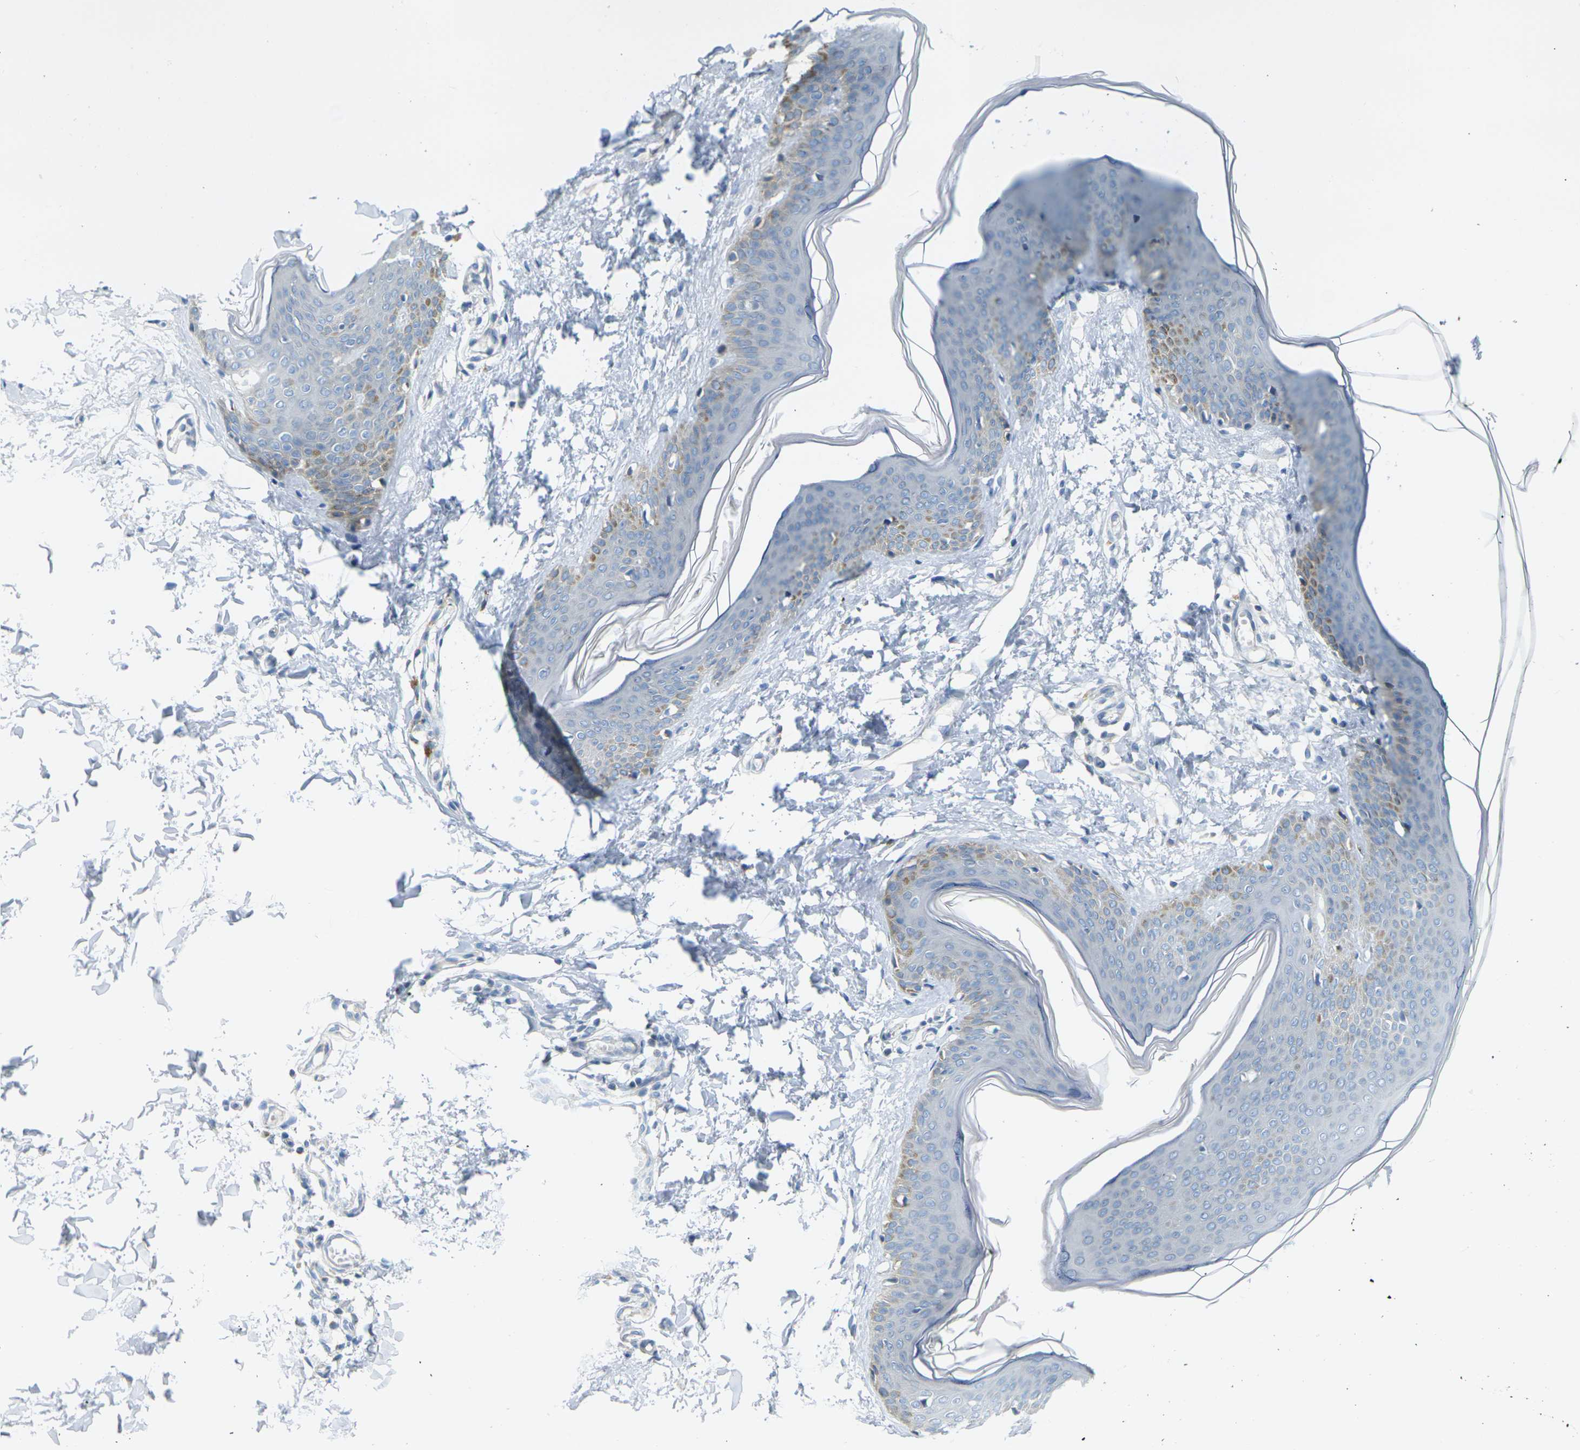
{"staining": {"intensity": "negative", "quantity": "none", "location": "none"}, "tissue": "skin", "cell_type": "Fibroblasts", "image_type": "normal", "snomed": [{"axis": "morphology", "description": "Normal tissue, NOS"}, {"axis": "topography", "description": "Skin"}], "caption": "Fibroblasts show no significant positivity in benign skin.", "gene": "PARD6B", "patient": {"sex": "female", "age": 17}}